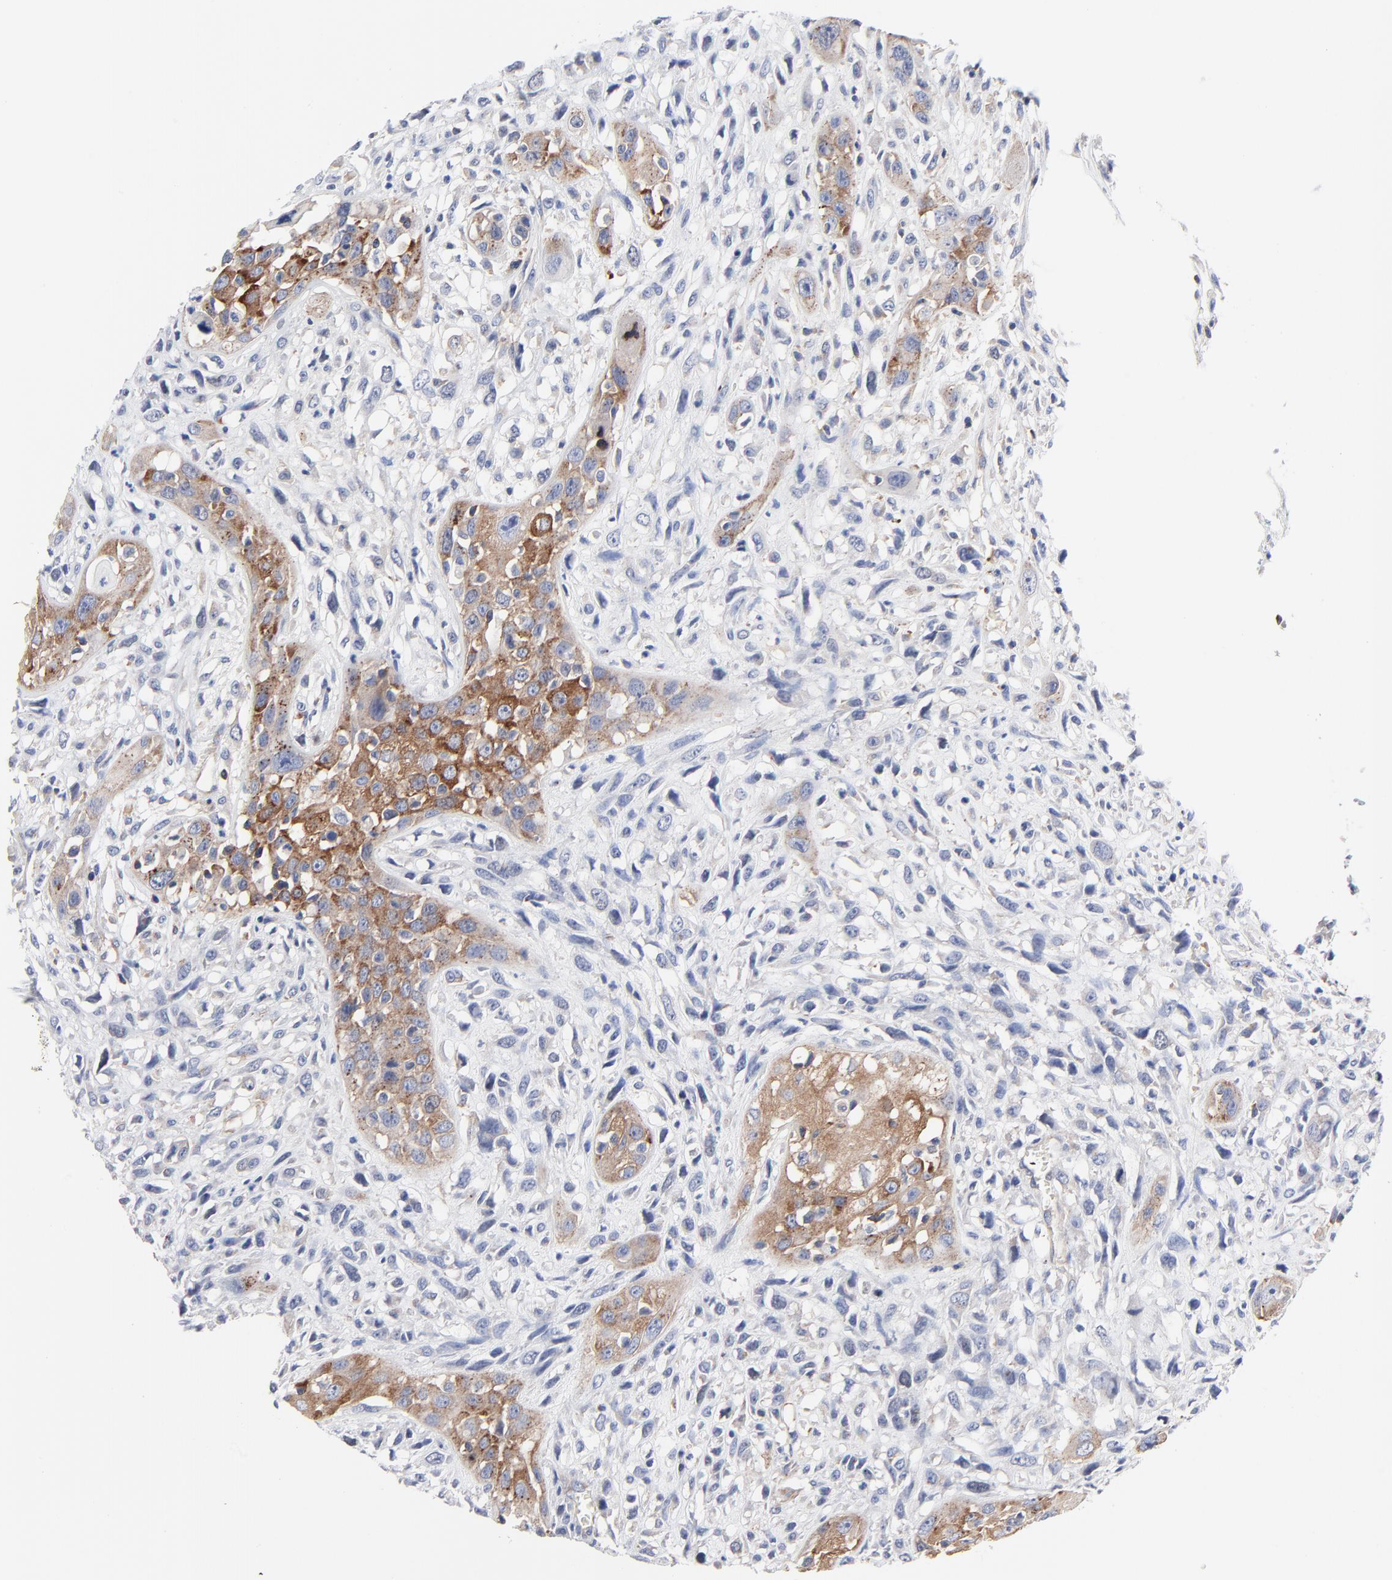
{"staining": {"intensity": "moderate", "quantity": ">75%", "location": "cytoplasmic/membranous"}, "tissue": "head and neck cancer", "cell_type": "Tumor cells", "image_type": "cancer", "snomed": [{"axis": "morphology", "description": "Necrosis, NOS"}, {"axis": "morphology", "description": "Neoplasm, malignant, NOS"}, {"axis": "topography", "description": "Salivary gland"}, {"axis": "topography", "description": "Head-Neck"}], "caption": "Immunohistochemistry of head and neck cancer (malignant neoplasm) displays medium levels of moderate cytoplasmic/membranous expression in about >75% of tumor cells.", "gene": "CD2AP", "patient": {"sex": "male", "age": 43}}